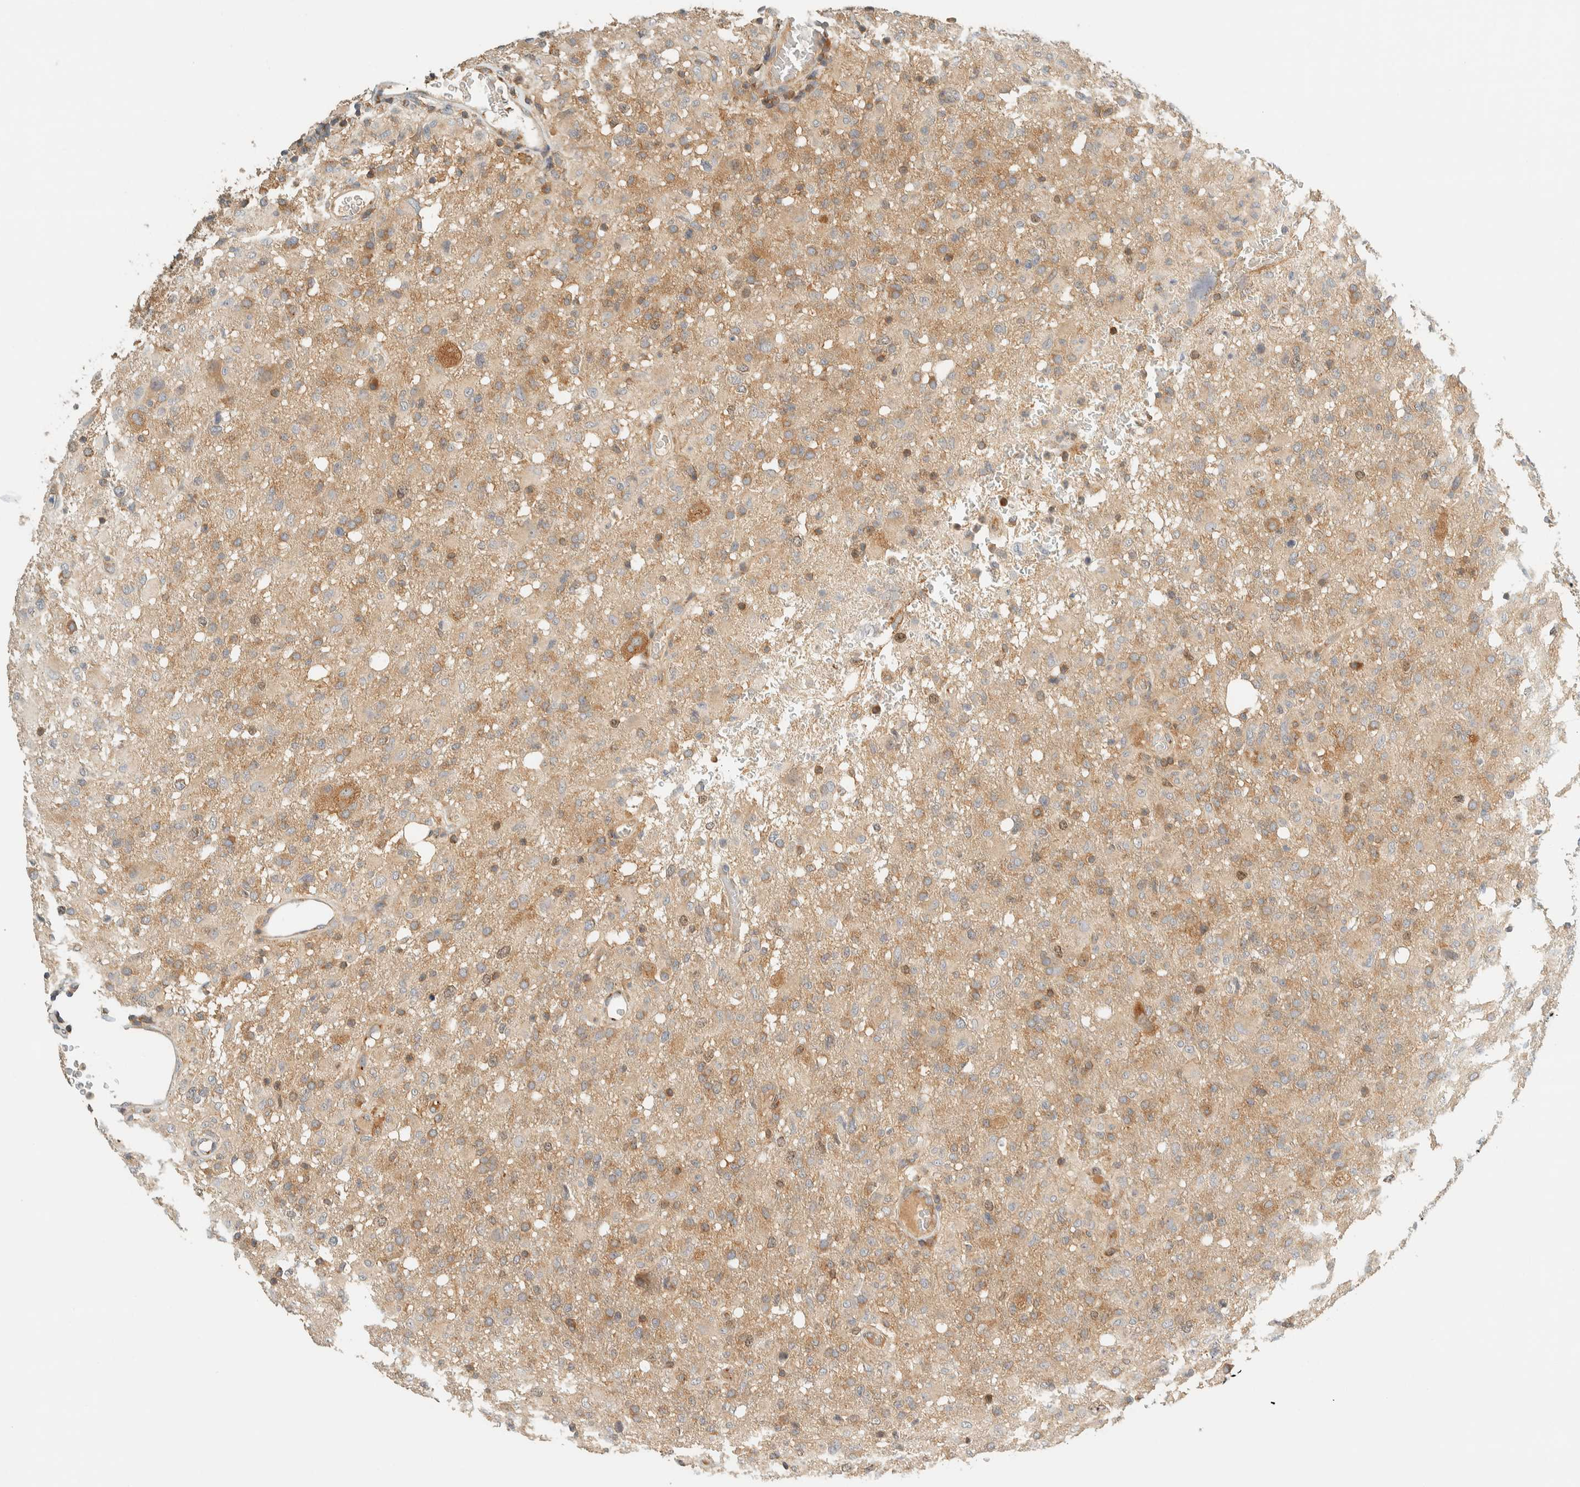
{"staining": {"intensity": "weak", "quantity": "25%-75%", "location": "cytoplasmic/membranous"}, "tissue": "glioma", "cell_type": "Tumor cells", "image_type": "cancer", "snomed": [{"axis": "morphology", "description": "Glioma, malignant, High grade"}, {"axis": "topography", "description": "Brain"}], "caption": "Weak cytoplasmic/membranous protein expression is present in about 25%-75% of tumor cells in glioma.", "gene": "ARFGEF1", "patient": {"sex": "female", "age": 57}}